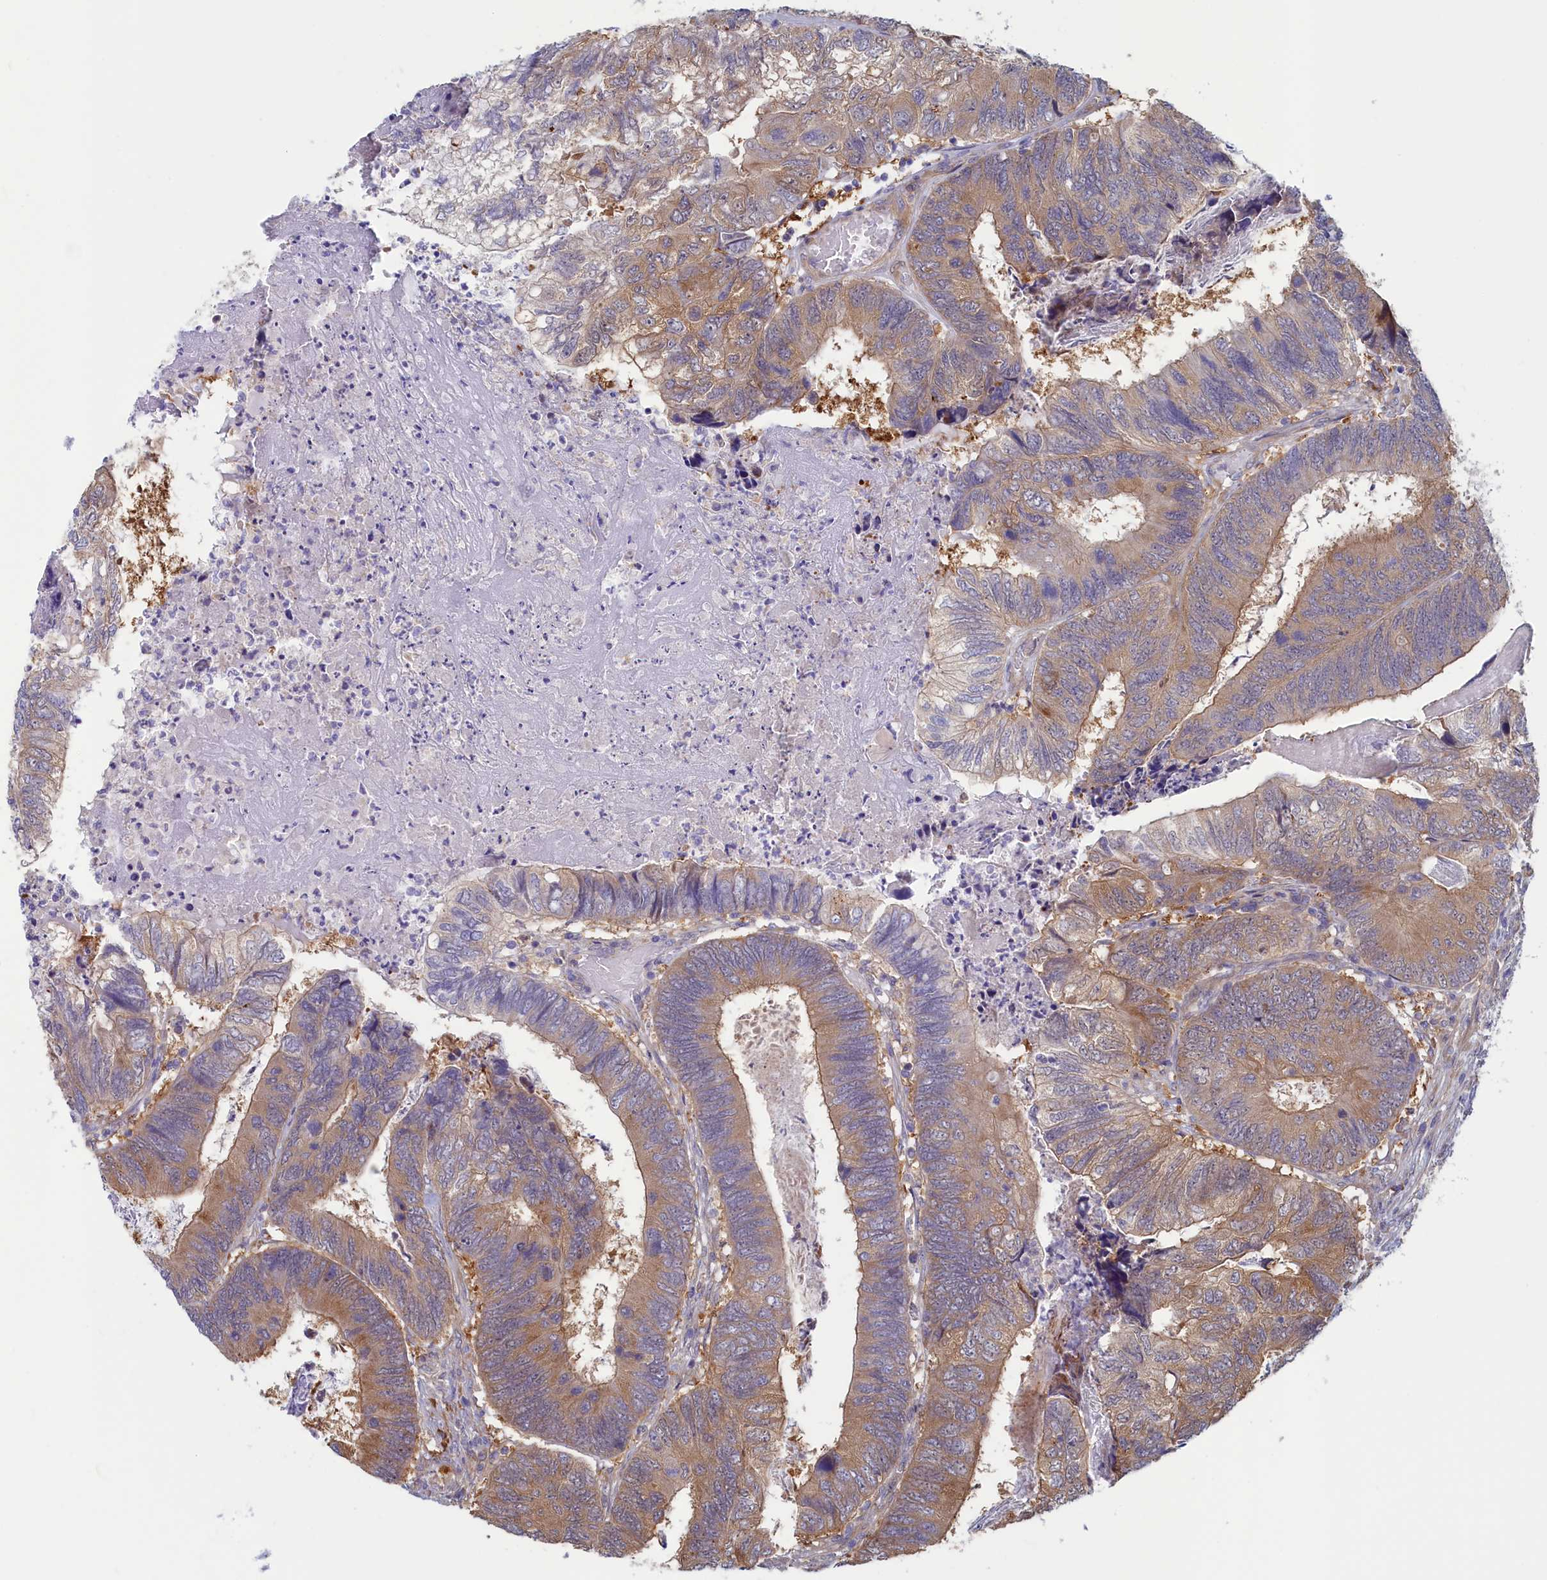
{"staining": {"intensity": "moderate", "quantity": "25%-75%", "location": "cytoplasmic/membranous"}, "tissue": "colorectal cancer", "cell_type": "Tumor cells", "image_type": "cancer", "snomed": [{"axis": "morphology", "description": "Adenocarcinoma, NOS"}, {"axis": "topography", "description": "Colon"}], "caption": "Tumor cells exhibit moderate cytoplasmic/membranous staining in approximately 25%-75% of cells in colorectal cancer (adenocarcinoma). (Brightfield microscopy of DAB IHC at high magnification).", "gene": "SYNDIG1L", "patient": {"sex": "female", "age": 67}}